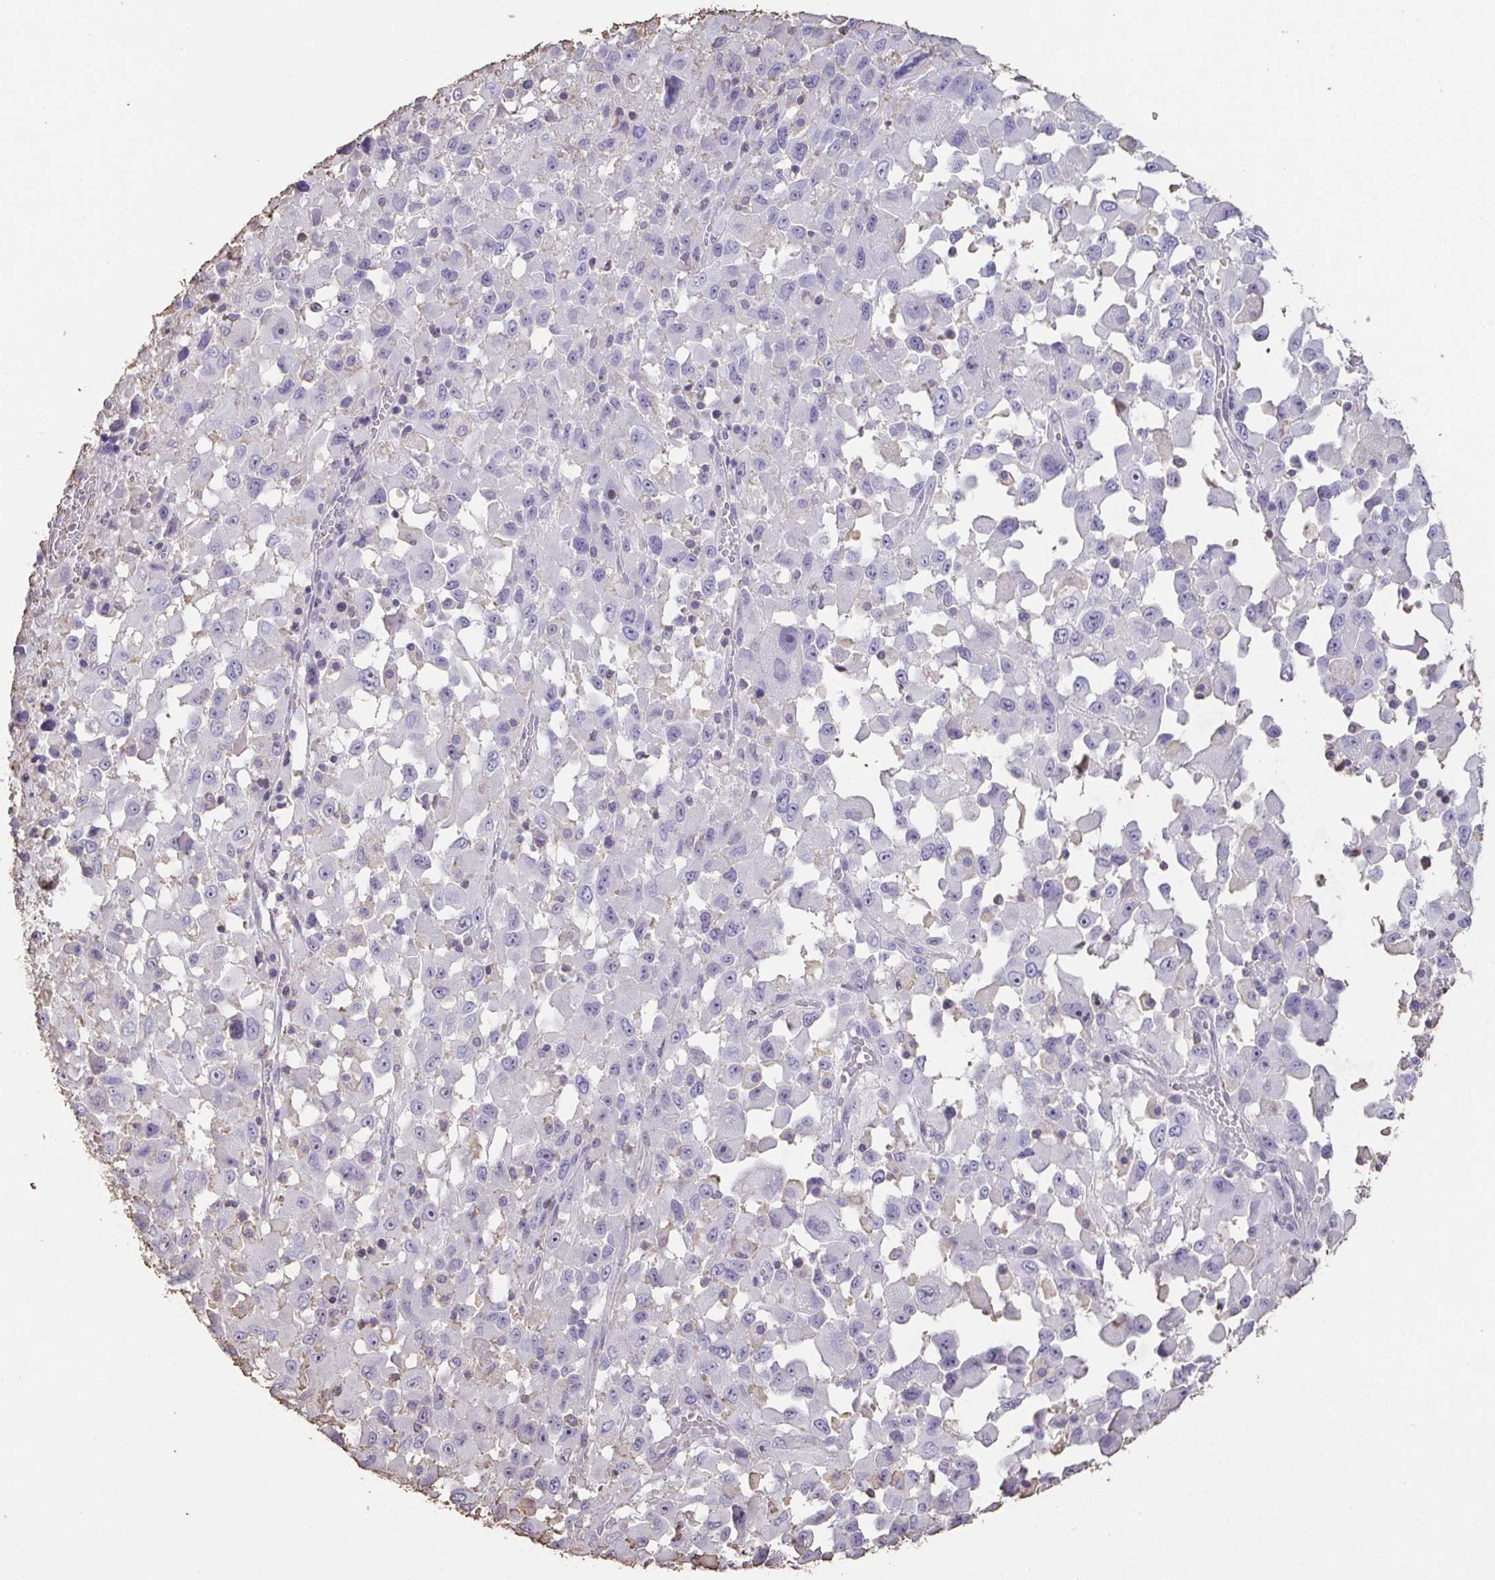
{"staining": {"intensity": "negative", "quantity": "none", "location": "none"}, "tissue": "melanoma", "cell_type": "Tumor cells", "image_type": "cancer", "snomed": [{"axis": "morphology", "description": "Malignant melanoma, Metastatic site"}, {"axis": "topography", "description": "Soft tissue"}], "caption": "High magnification brightfield microscopy of malignant melanoma (metastatic site) stained with DAB (3,3'-diaminobenzidine) (brown) and counterstained with hematoxylin (blue): tumor cells show no significant expression. (IHC, brightfield microscopy, high magnification).", "gene": "IL23R", "patient": {"sex": "male", "age": 50}}